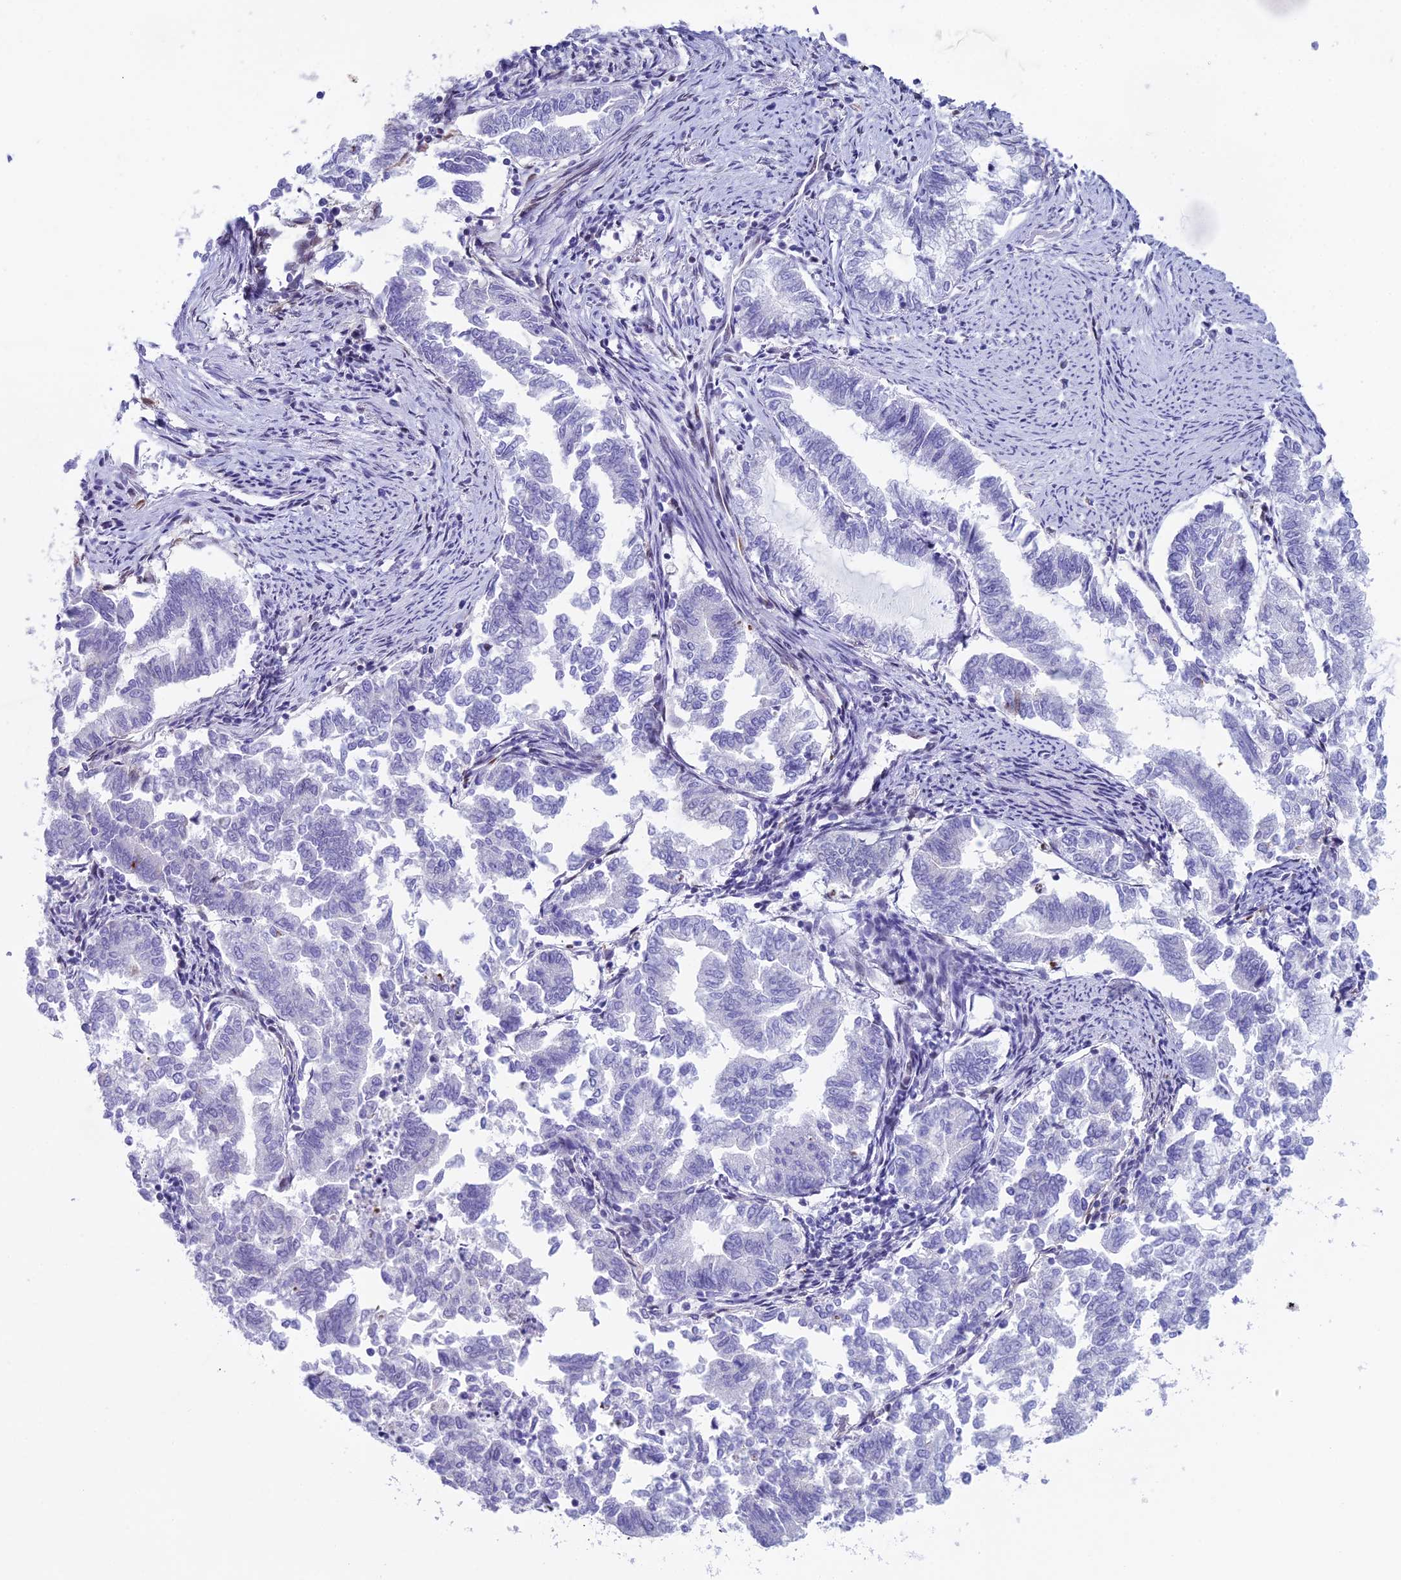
{"staining": {"intensity": "negative", "quantity": "none", "location": "none"}, "tissue": "endometrial cancer", "cell_type": "Tumor cells", "image_type": "cancer", "snomed": [{"axis": "morphology", "description": "Adenocarcinoma, NOS"}, {"axis": "topography", "description": "Endometrium"}], "caption": "Micrograph shows no protein positivity in tumor cells of endometrial cancer (adenocarcinoma) tissue.", "gene": "CC2D2A", "patient": {"sex": "female", "age": 79}}